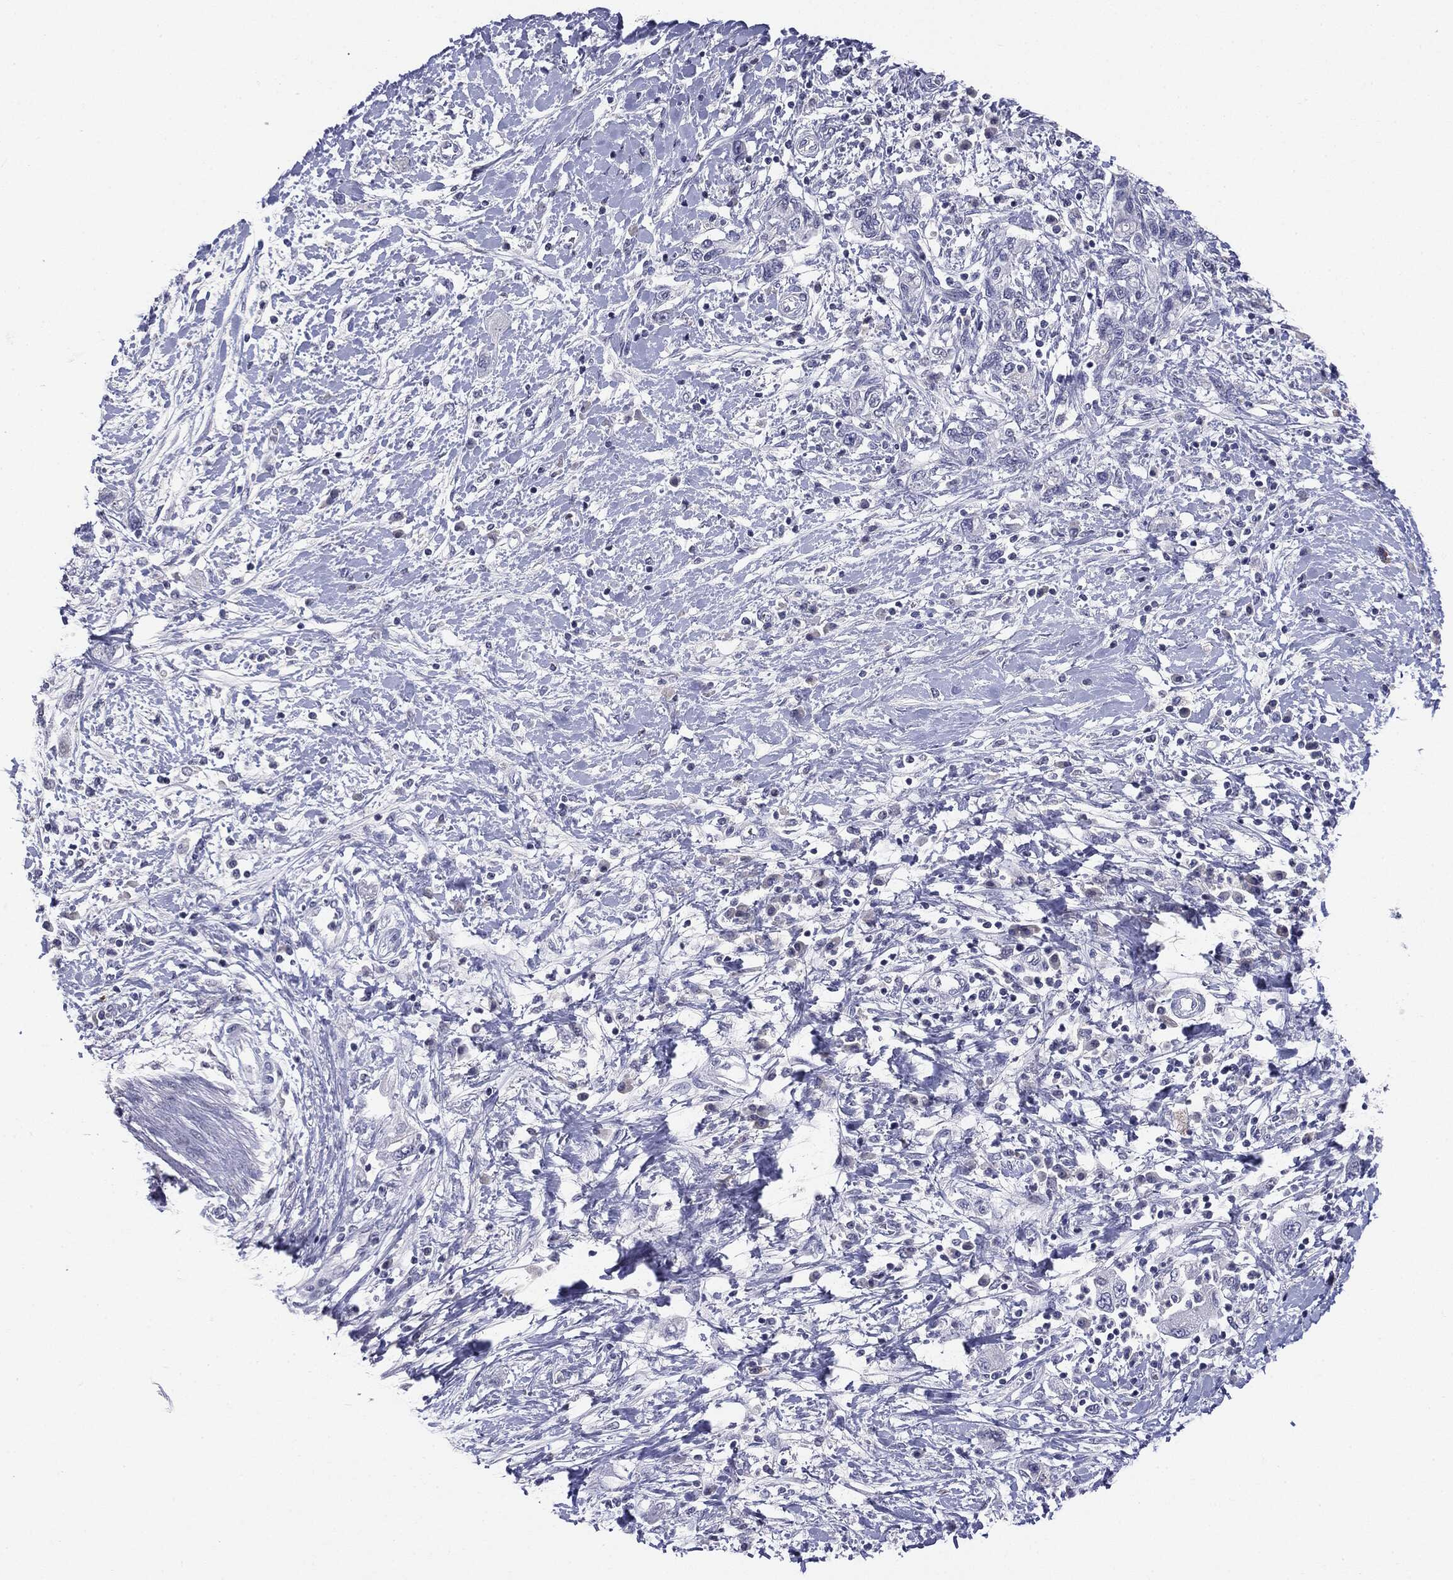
{"staining": {"intensity": "negative", "quantity": "none", "location": "none"}, "tissue": "pancreatic cancer", "cell_type": "Tumor cells", "image_type": "cancer", "snomed": [{"axis": "morphology", "description": "Adenocarcinoma, NOS"}, {"axis": "topography", "description": "Pancreas"}], "caption": "An immunohistochemistry (IHC) image of pancreatic cancer is shown. There is no staining in tumor cells of pancreatic cancer.", "gene": "SERPINB4", "patient": {"sex": "female", "age": 73}}